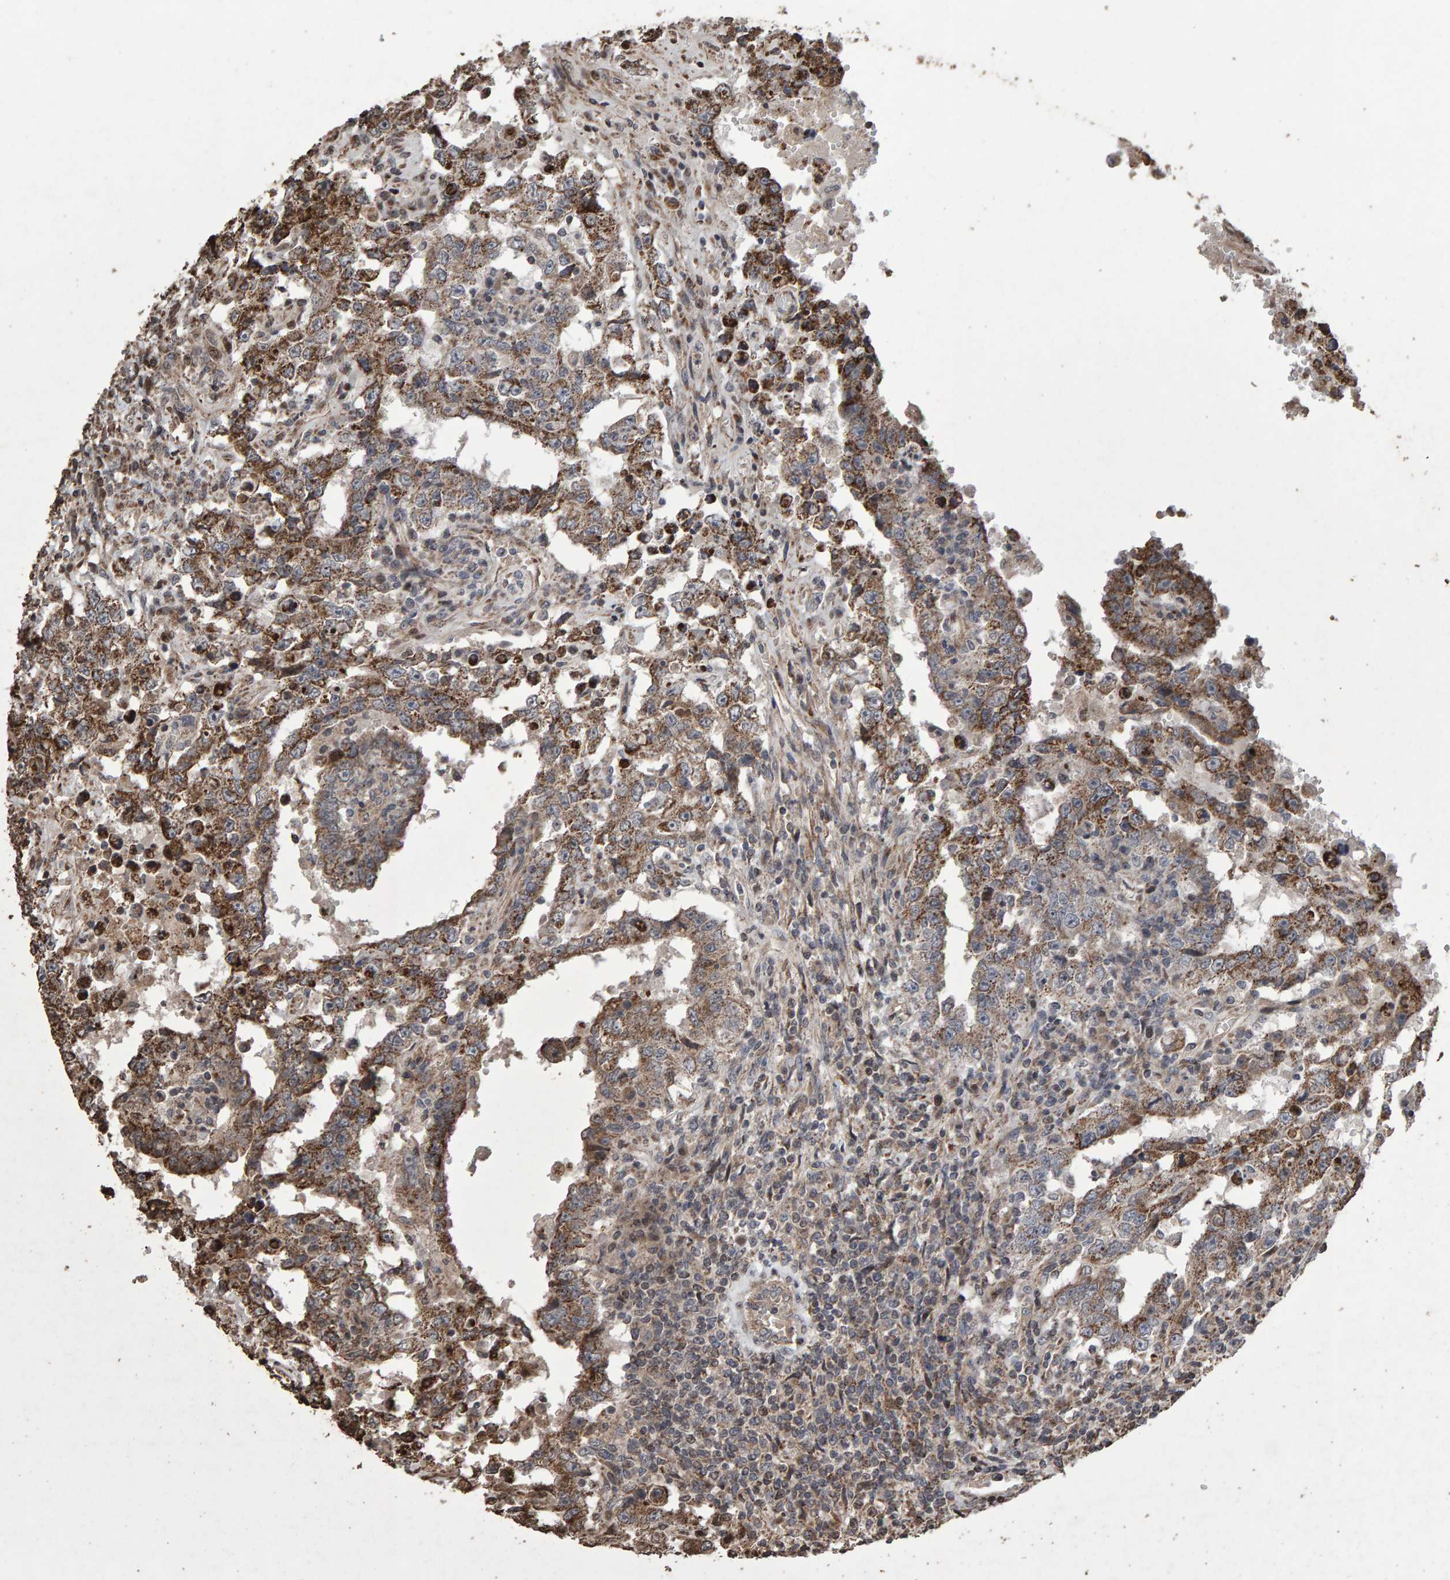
{"staining": {"intensity": "moderate", "quantity": ">75%", "location": "cytoplasmic/membranous"}, "tissue": "testis cancer", "cell_type": "Tumor cells", "image_type": "cancer", "snomed": [{"axis": "morphology", "description": "Carcinoma, Embryonal, NOS"}, {"axis": "topography", "description": "Testis"}], "caption": "Protein expression analysis of human testis cancer reveals moderate cytoplasmic/membranous expression in about >75% of tumor cells.", "gene": "OSBP2", "patient": {"sex": "male", "age": 26}}